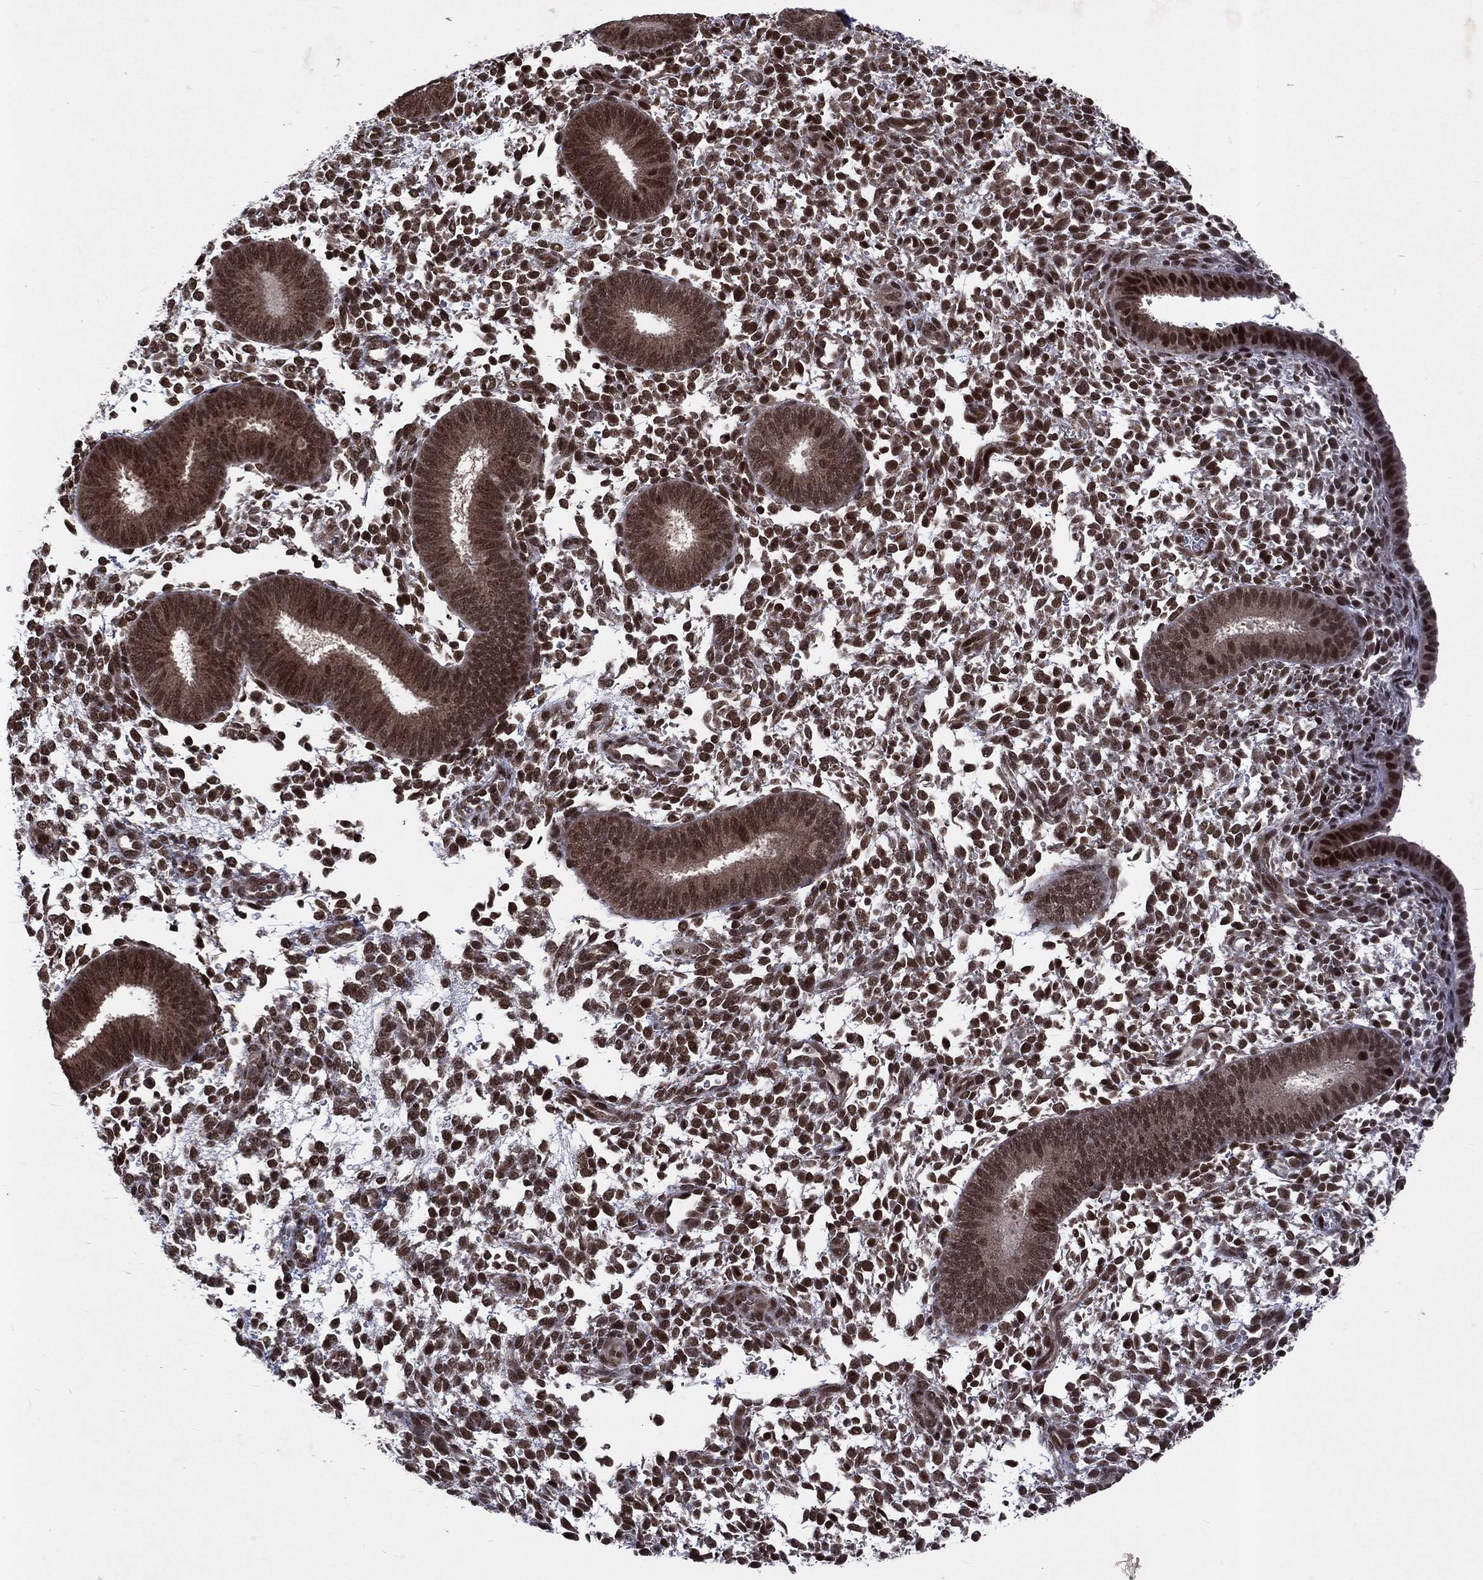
{"staining": {"intensity": "strong", "quantity": "25%-75%", "location": "nuclear"}, "tissue": "endometrium", "cell_type": "Cells in endometrial stroma", "image_type": "normal", "snomed": [{"axis": "morphology", "description": "Normal tissue, NOS"}, {"axis": "topography", "description": "Endometrium"}], "caption": "This image reveals IHC staining of benign endometrium, with high strong nuclear staining in about 25%-75% of cells in endometrial stroma.", "gene": "DMAP1", "patient": {"sex": "female", "age": 39}}